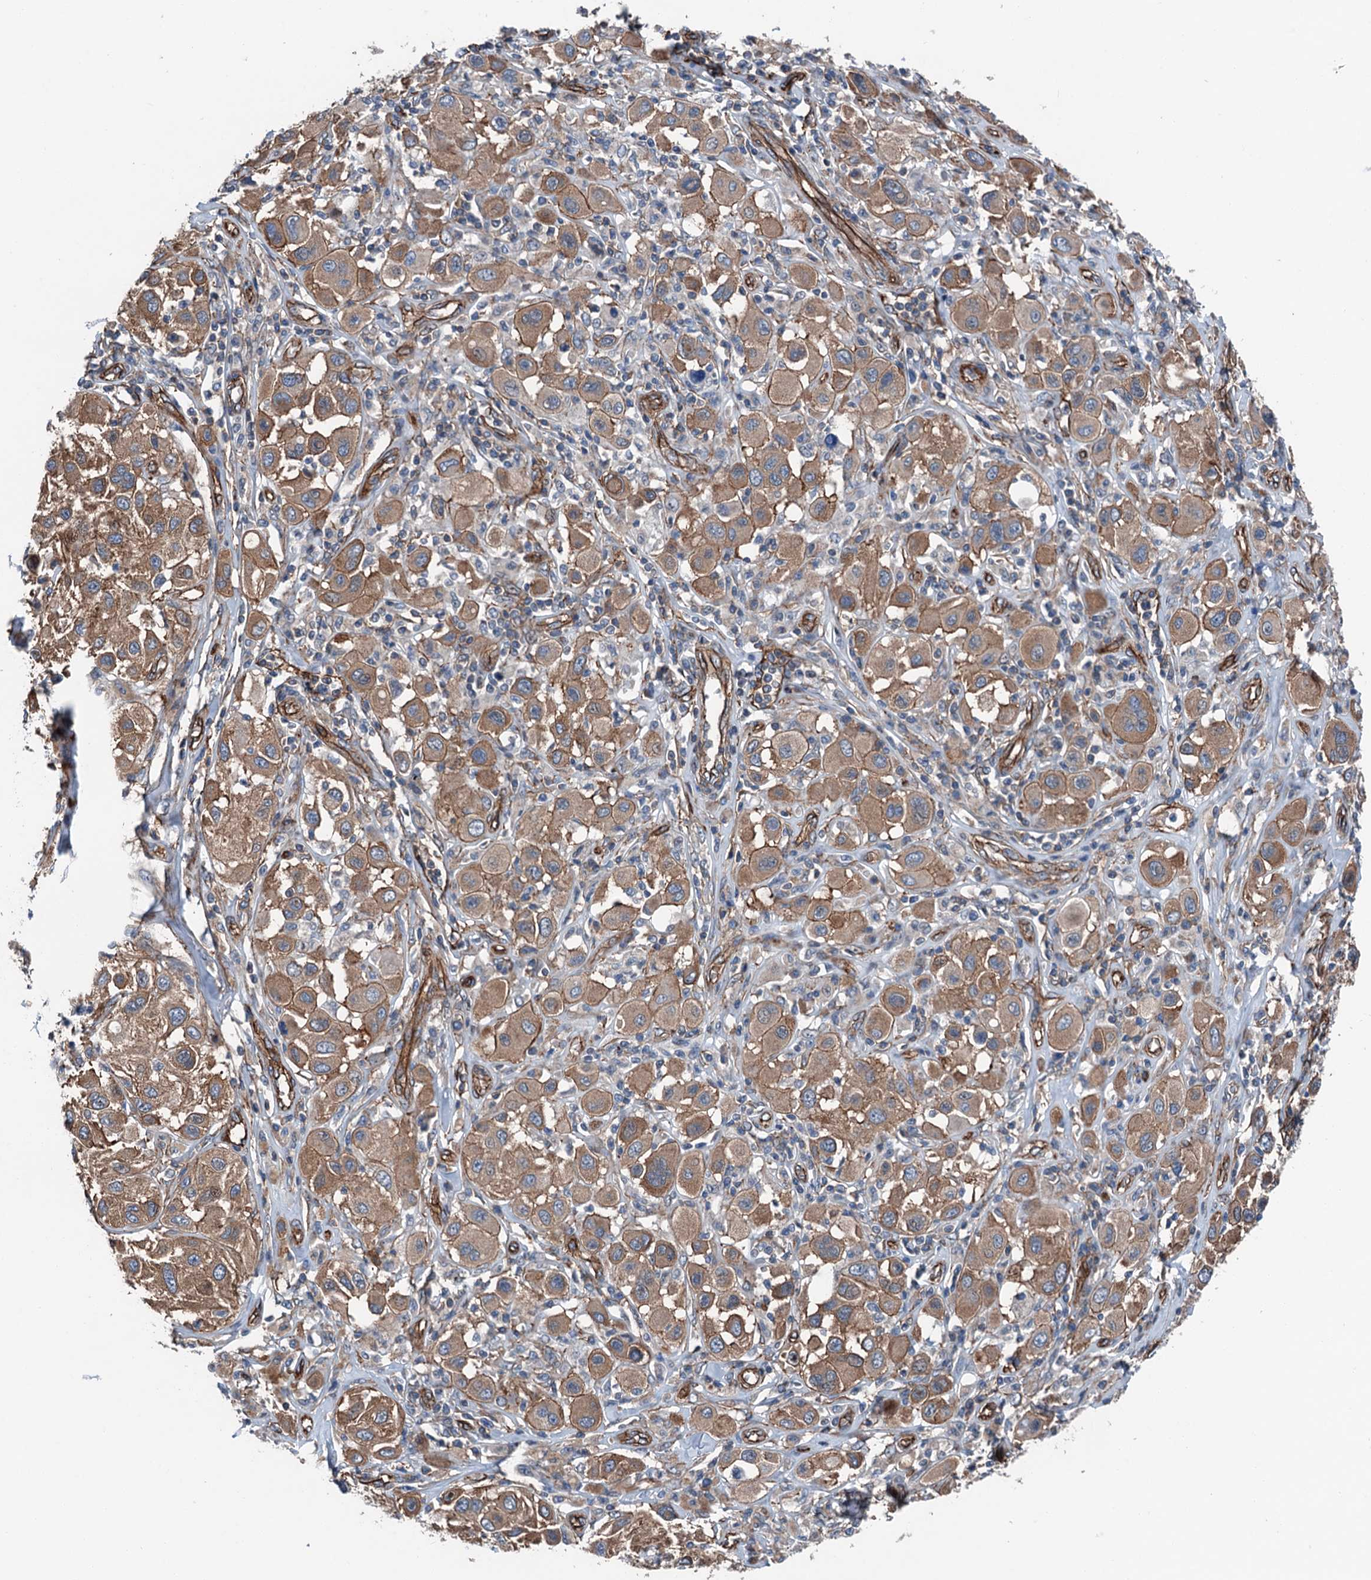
{"staining": {"intensity": "moderate", "quantity": ">75%", "location": "cytoplasmic/membranous"}, "tissue": "melanoma", "cell_type": "Tumor cells", "image_type": "cancer", "snomed": [{"axis": "morphology", "description": "Malignant melanoma, Metastatic site"}, {"axis": "topography", "description": "Skin"}], "caption": "The immunohistochemical stain labels moderate cytoplasmic/membranous expression in tumor cells of melanoma tissue.", "gene": "NMRAL1", "patient": {"sex": "male", "age": 41}}